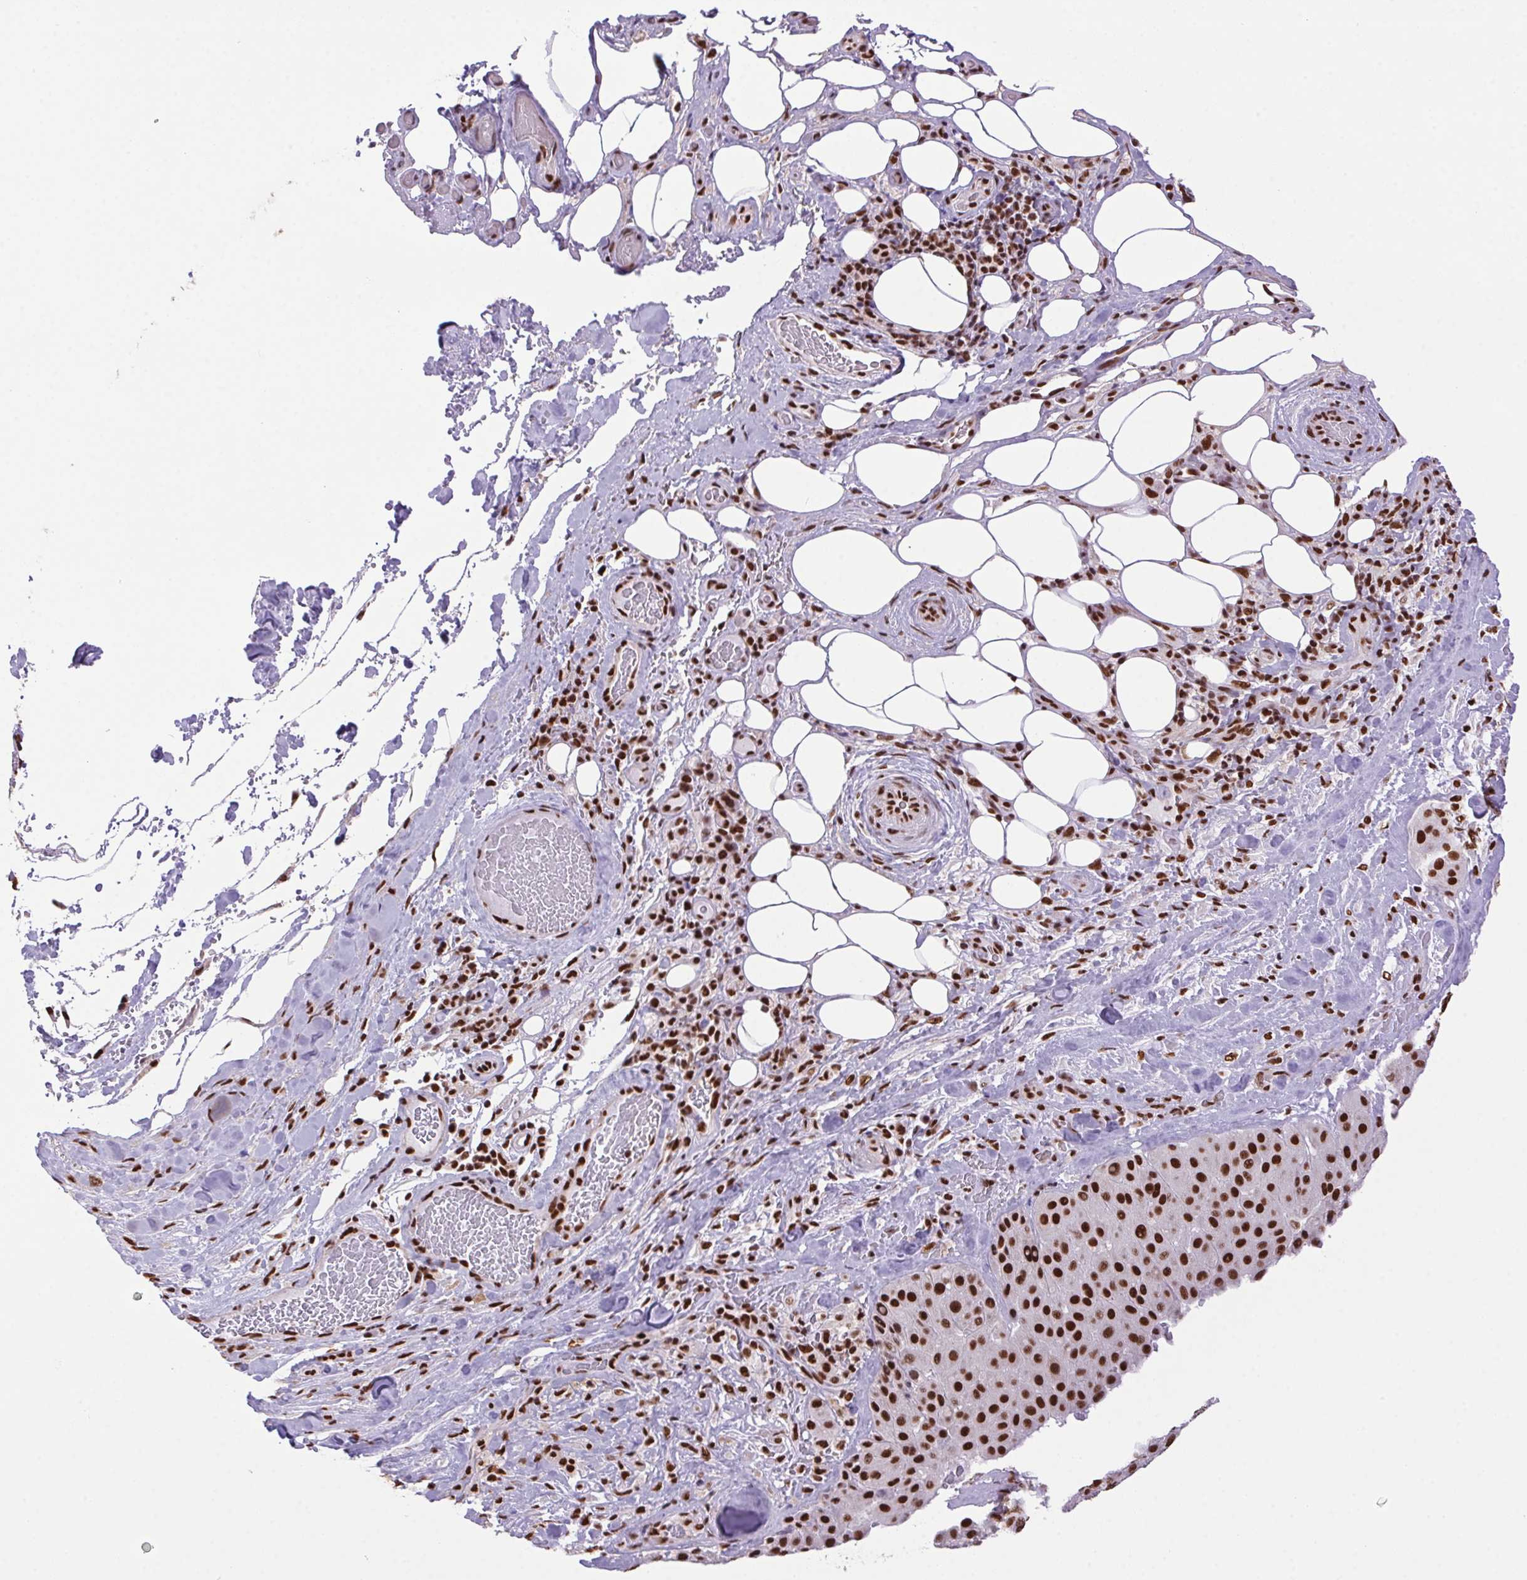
{"staining": {"intensity": "strong", "quantity": ">75%", "location": "nuclear"}, "tissue": "melanoma", "cell_type": "Tumor cells", "image_type": "cancer", "snomed": [{"axis": "morphology", "description": "Malignant melanoma, Metastatic site"}, {"axis": "topography", "description": "Smooth muscle"}], "caption": "Approximately >75% of tumor cells in malignant melanoma (metastatic site) reveal strong nuclear protein expression as visualized by brown immunohistochemical staining.", "gene": "ZNF207", "patient": {"sex": "male", "age": 41}}